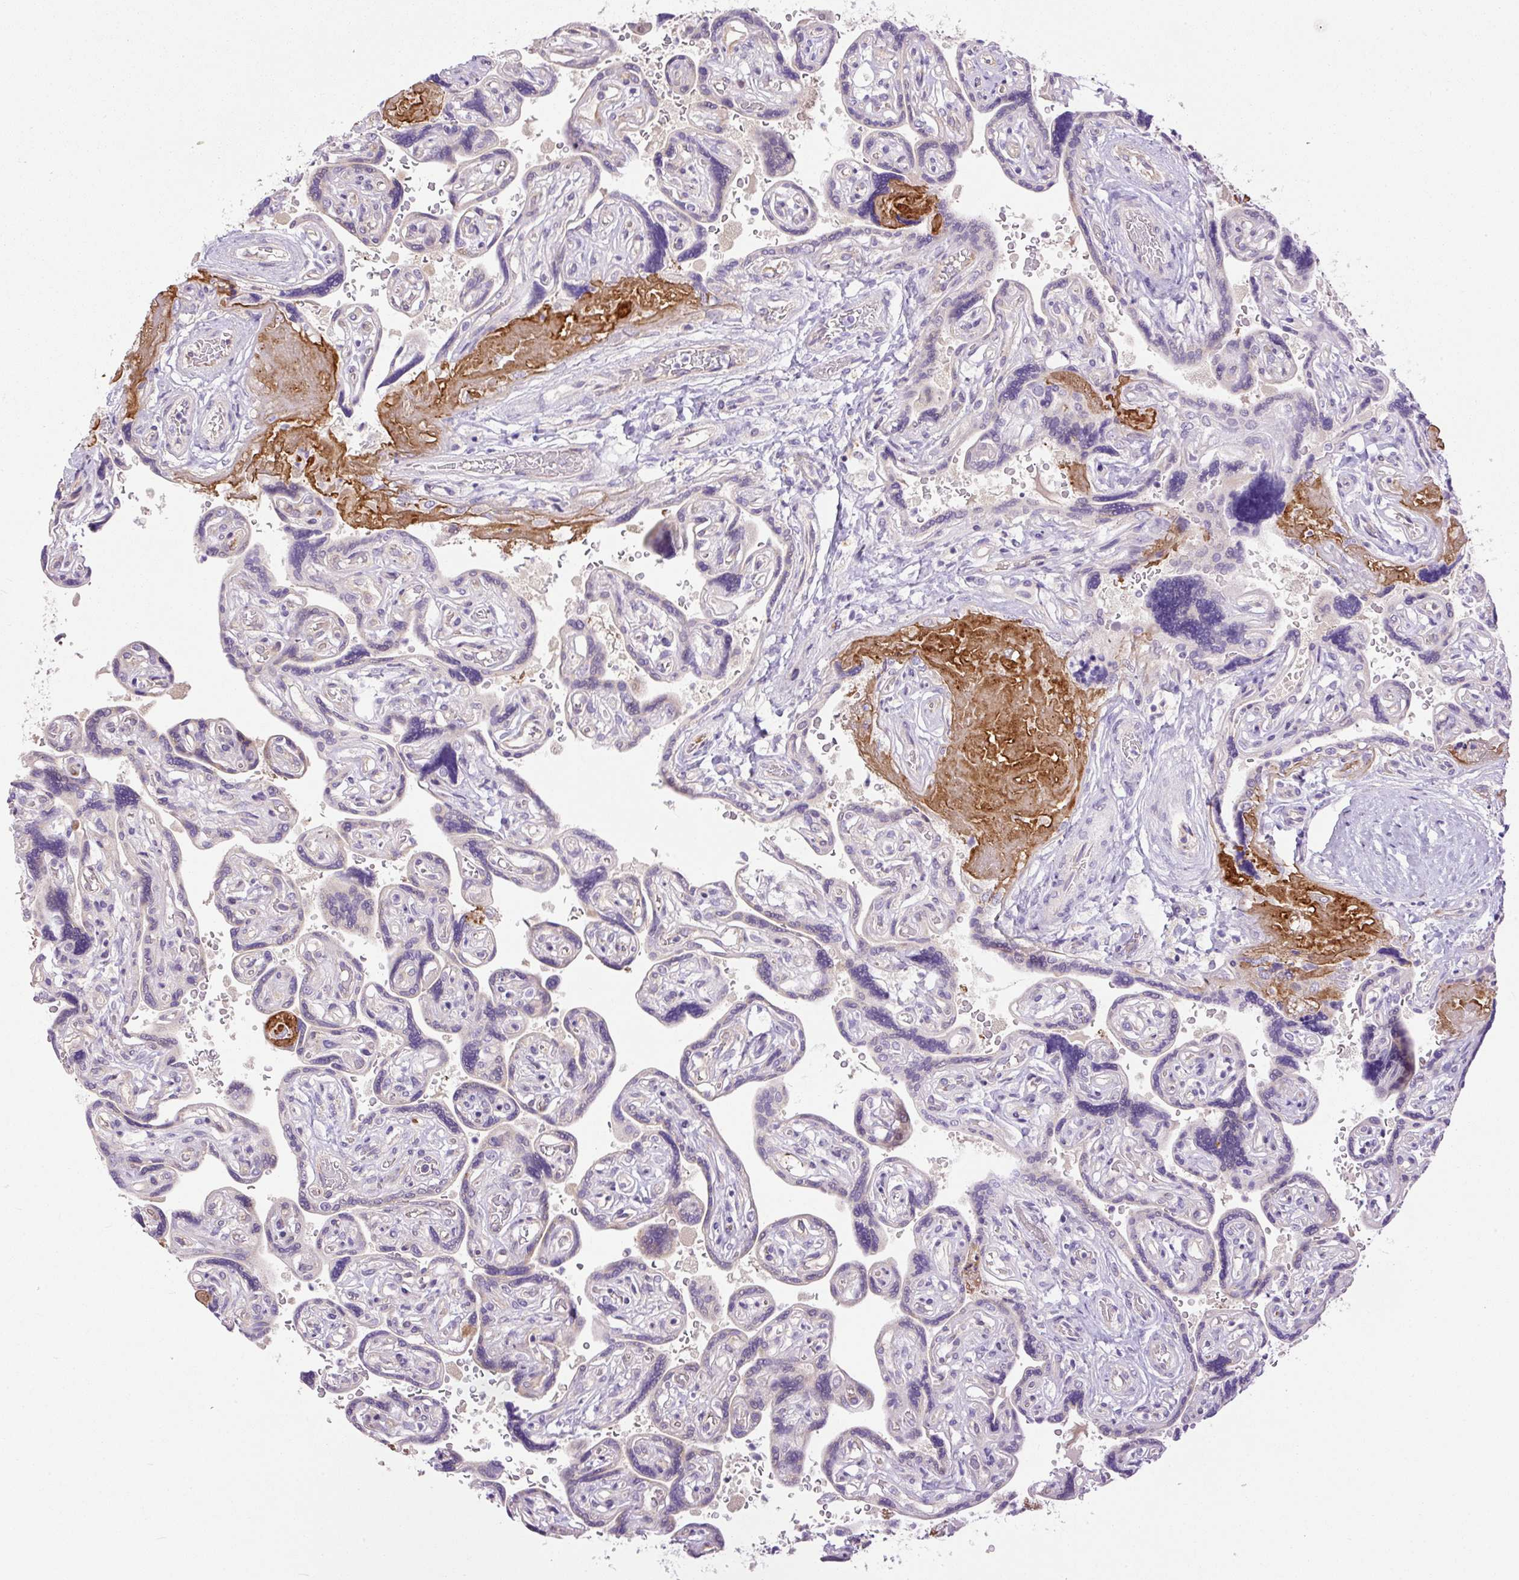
{"staining": {"intensity": "weak", "quantity": "<25%", "location": "cytoplasmic/membranous"}, "tissue": "placenta", "cell_type": "Trophoblastic cells", "image_type": "normal", "snomed": [{"axis": "morphology", "description": "Normal tissue, NOS"}, {"axis": "topography", "description": "Placenta"}], "caption": "The image demonstrates no significant expression in trophoblastic cells of placenta. (Immunohistochemistry, brightfield microscopy, high magnification).", "gene": "PPME1", "patient": {"sex": "female", "age": 32}}